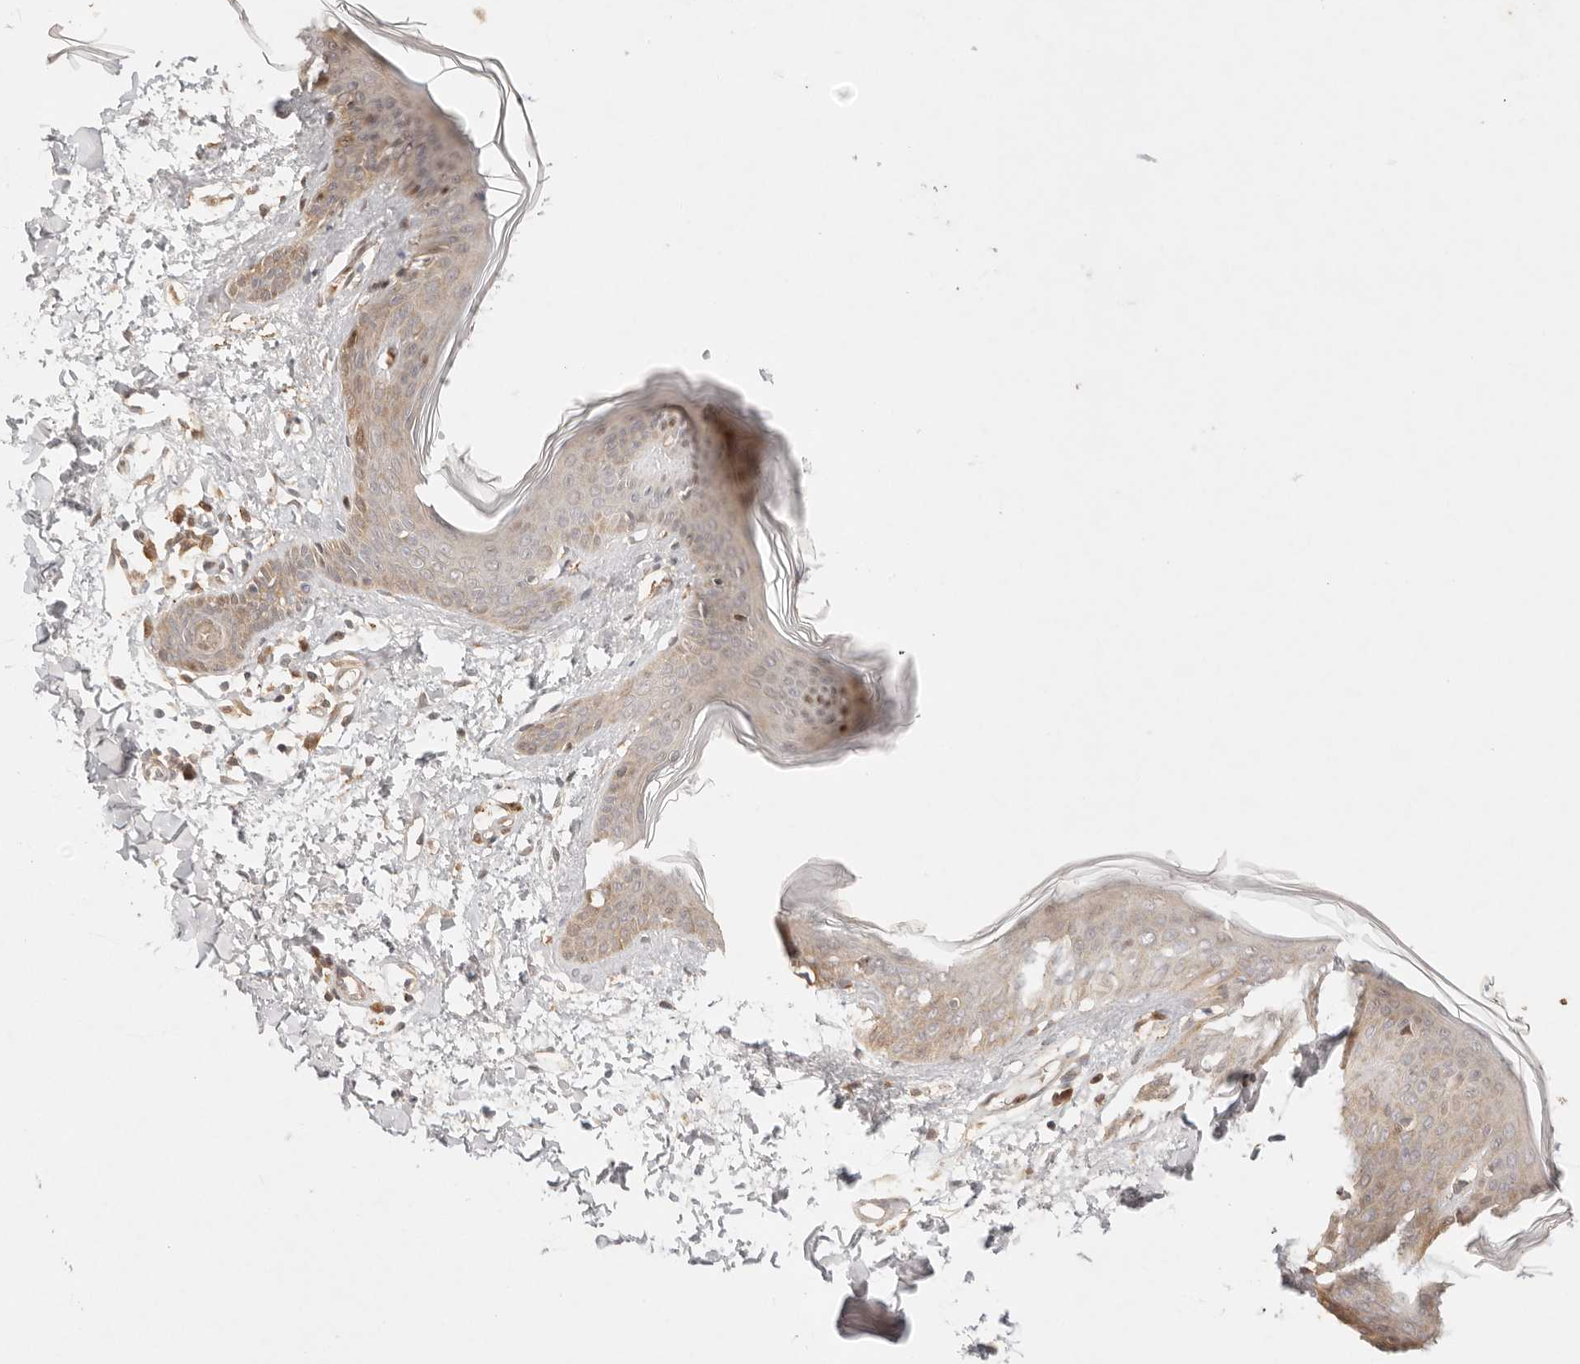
{"staining": {"intensity": "moderate", "quantity": "25%-75%", "location": "cytoplasmic/membranous"}, "tissue": "skin", "cell_type": "Fibroblasts", "image_type": "normal", "snomed": [{"axis": "morphology", "description": "Normal tissue, NOS"}, {"axis": "topography", "description": "Skin"}], "caption": "Immunohistochemical staining of benign human skin demonstrates medium levels of moderate cytoplasmic/membranous expression in approximately 25%-75% of fibroblasts.", "gene": "PHLDA3", "patient": {"sex": "female", "age": 17}}